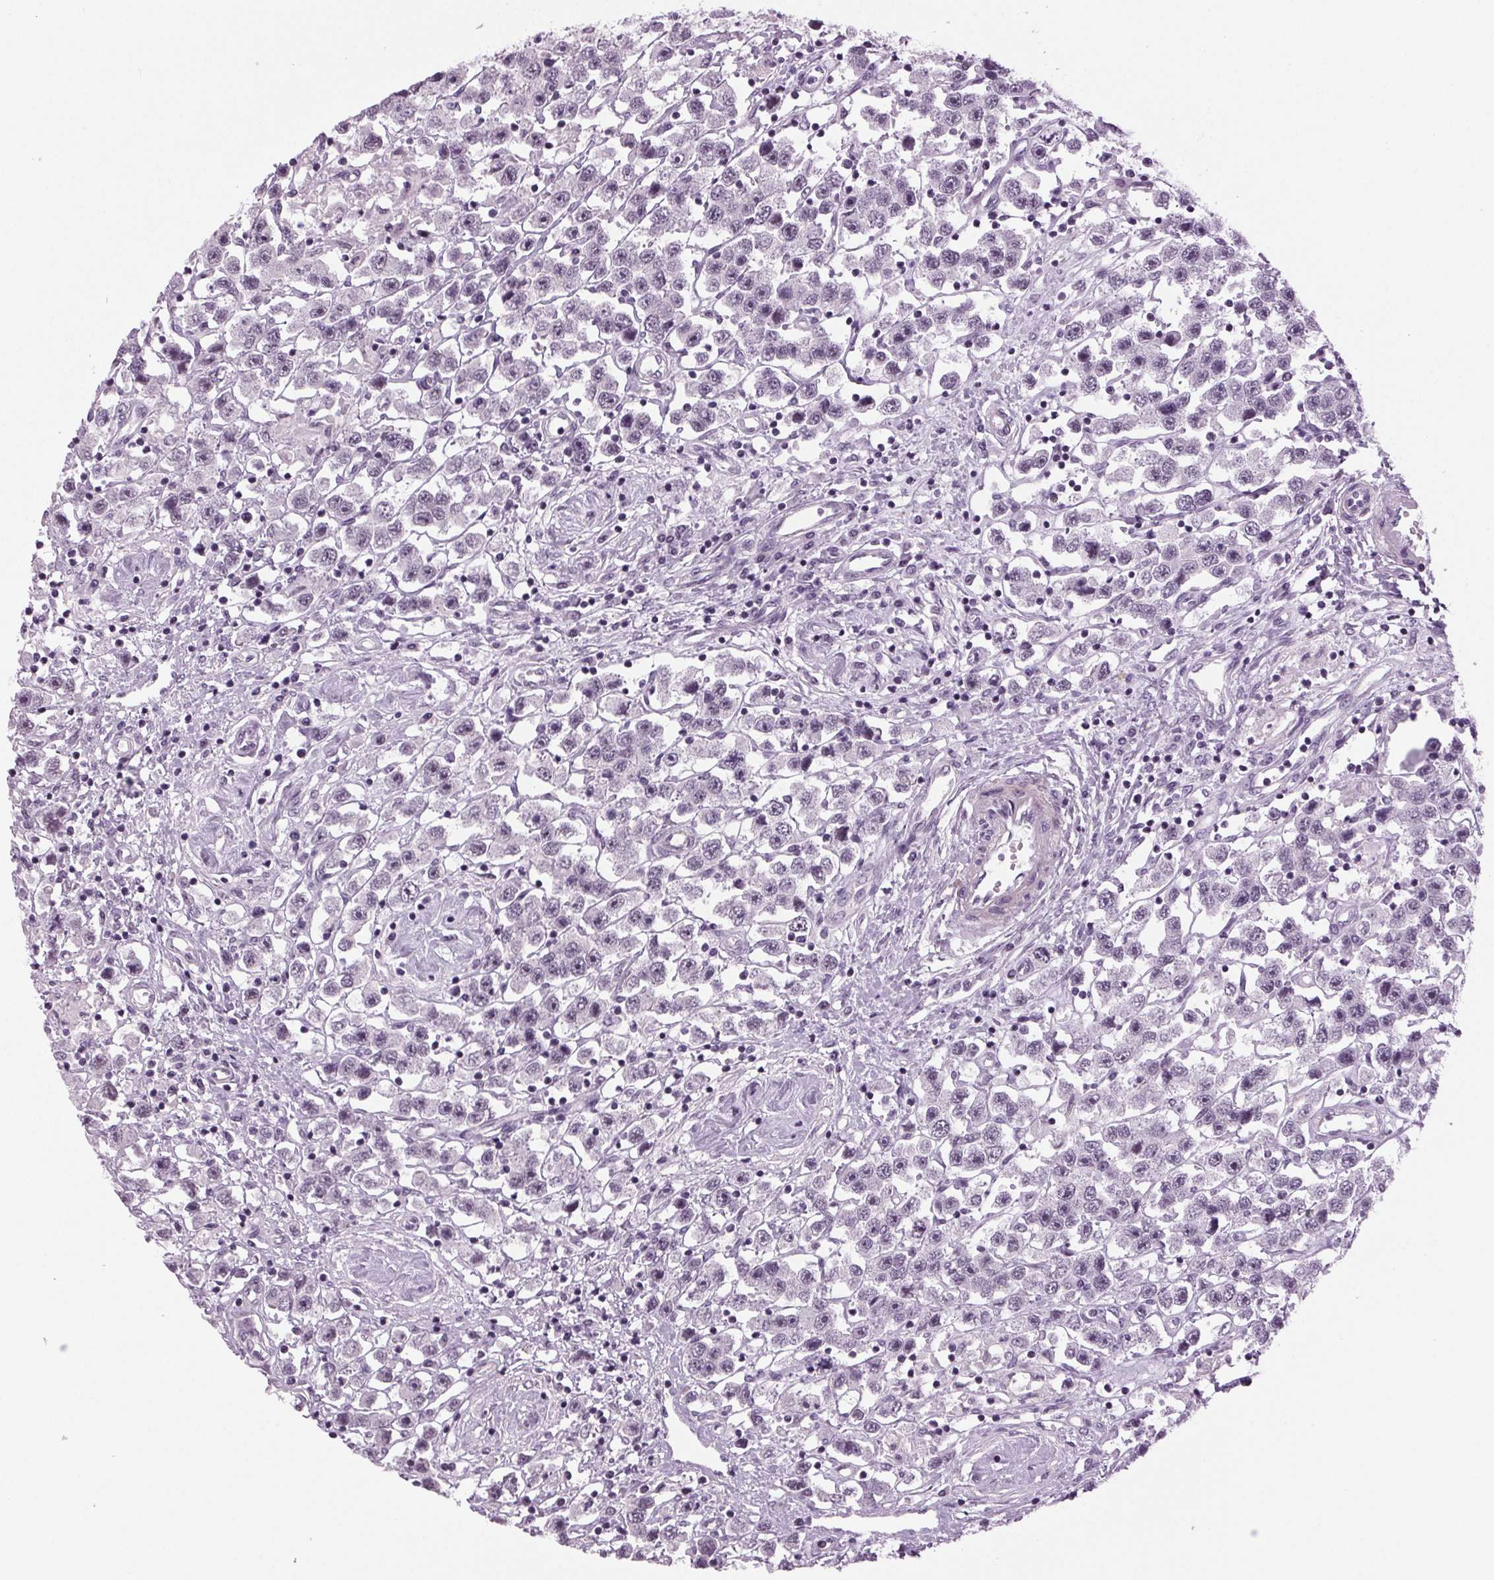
{"staining": {"intensity": "negative", "quantity": "none", "location": "none"}, "tissue": "testis cancer", "cell_type": "Tumor cells", "image_type": "cancer", "snomed": [{"axis": "morphology", "description": "Seminoma, NOS"}, {"axis": "topography", "description": "Testis"}], "caption": "This is a photomicrograph of immunohistochemistry (IHC) staining of testis cancer, which shows no expression in tumor cells. Nuclei are stained in blue.", "gene": "DNAH12", "patient": {"sex": "male", "age": 45}}